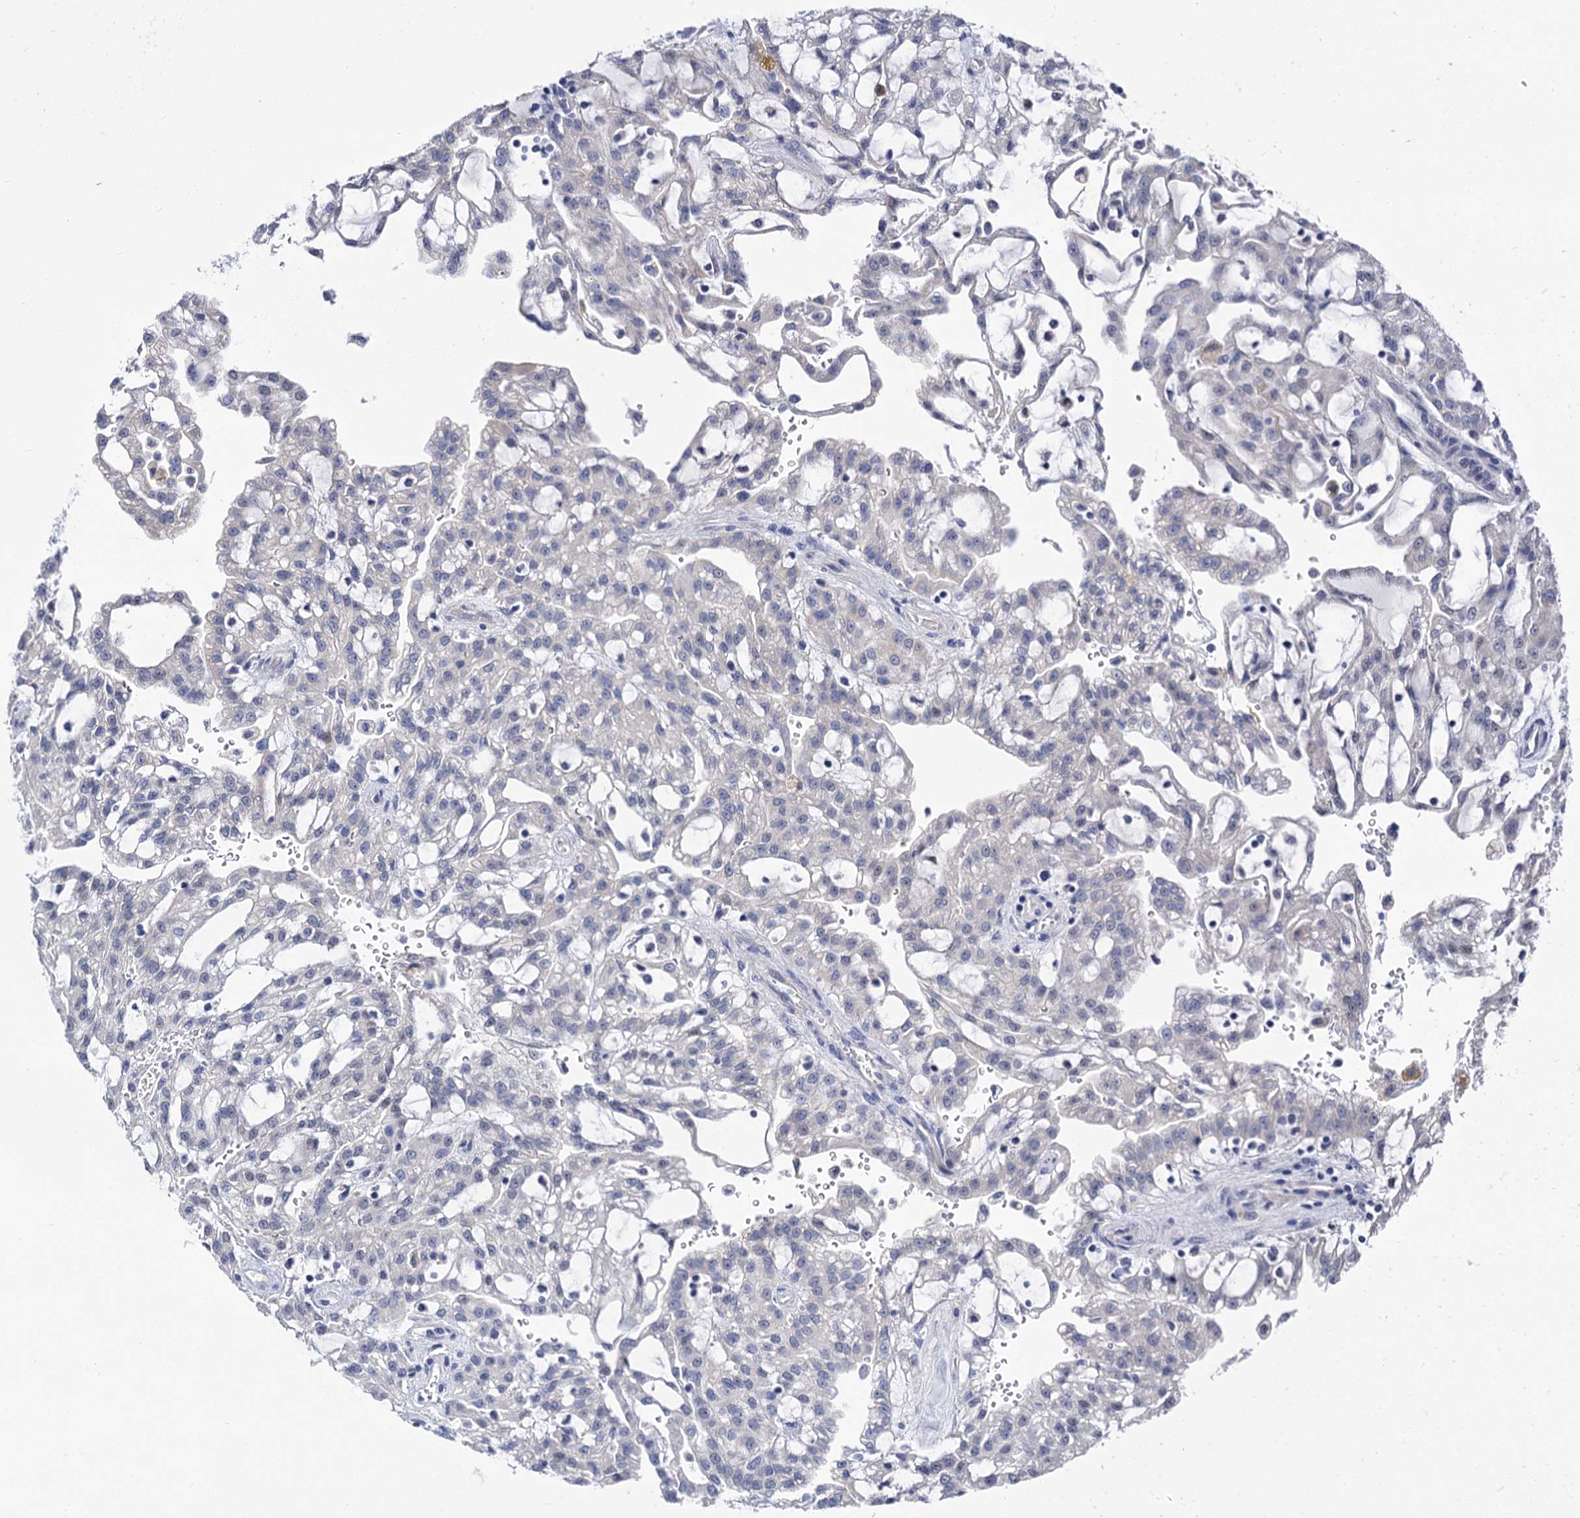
{"staining": {"intensity": "negative", "quantity": "none", "location": "none"}, "tissue": "renal cancer", "cell_type": "Tumor cells", "image_type": "cancer", "snomed": [{"axis": "morphology", "description": "Adenocarcinoma, NOS"}, {"axis": "topography", "description": "Kidney"}], "caption": "This is an immunohistochemistry (IHC) histopathology image of renal cancer. There is no staining in tumor cells.", "gene": "PANX2", "patient": {"sex": "male", "age": 63}}